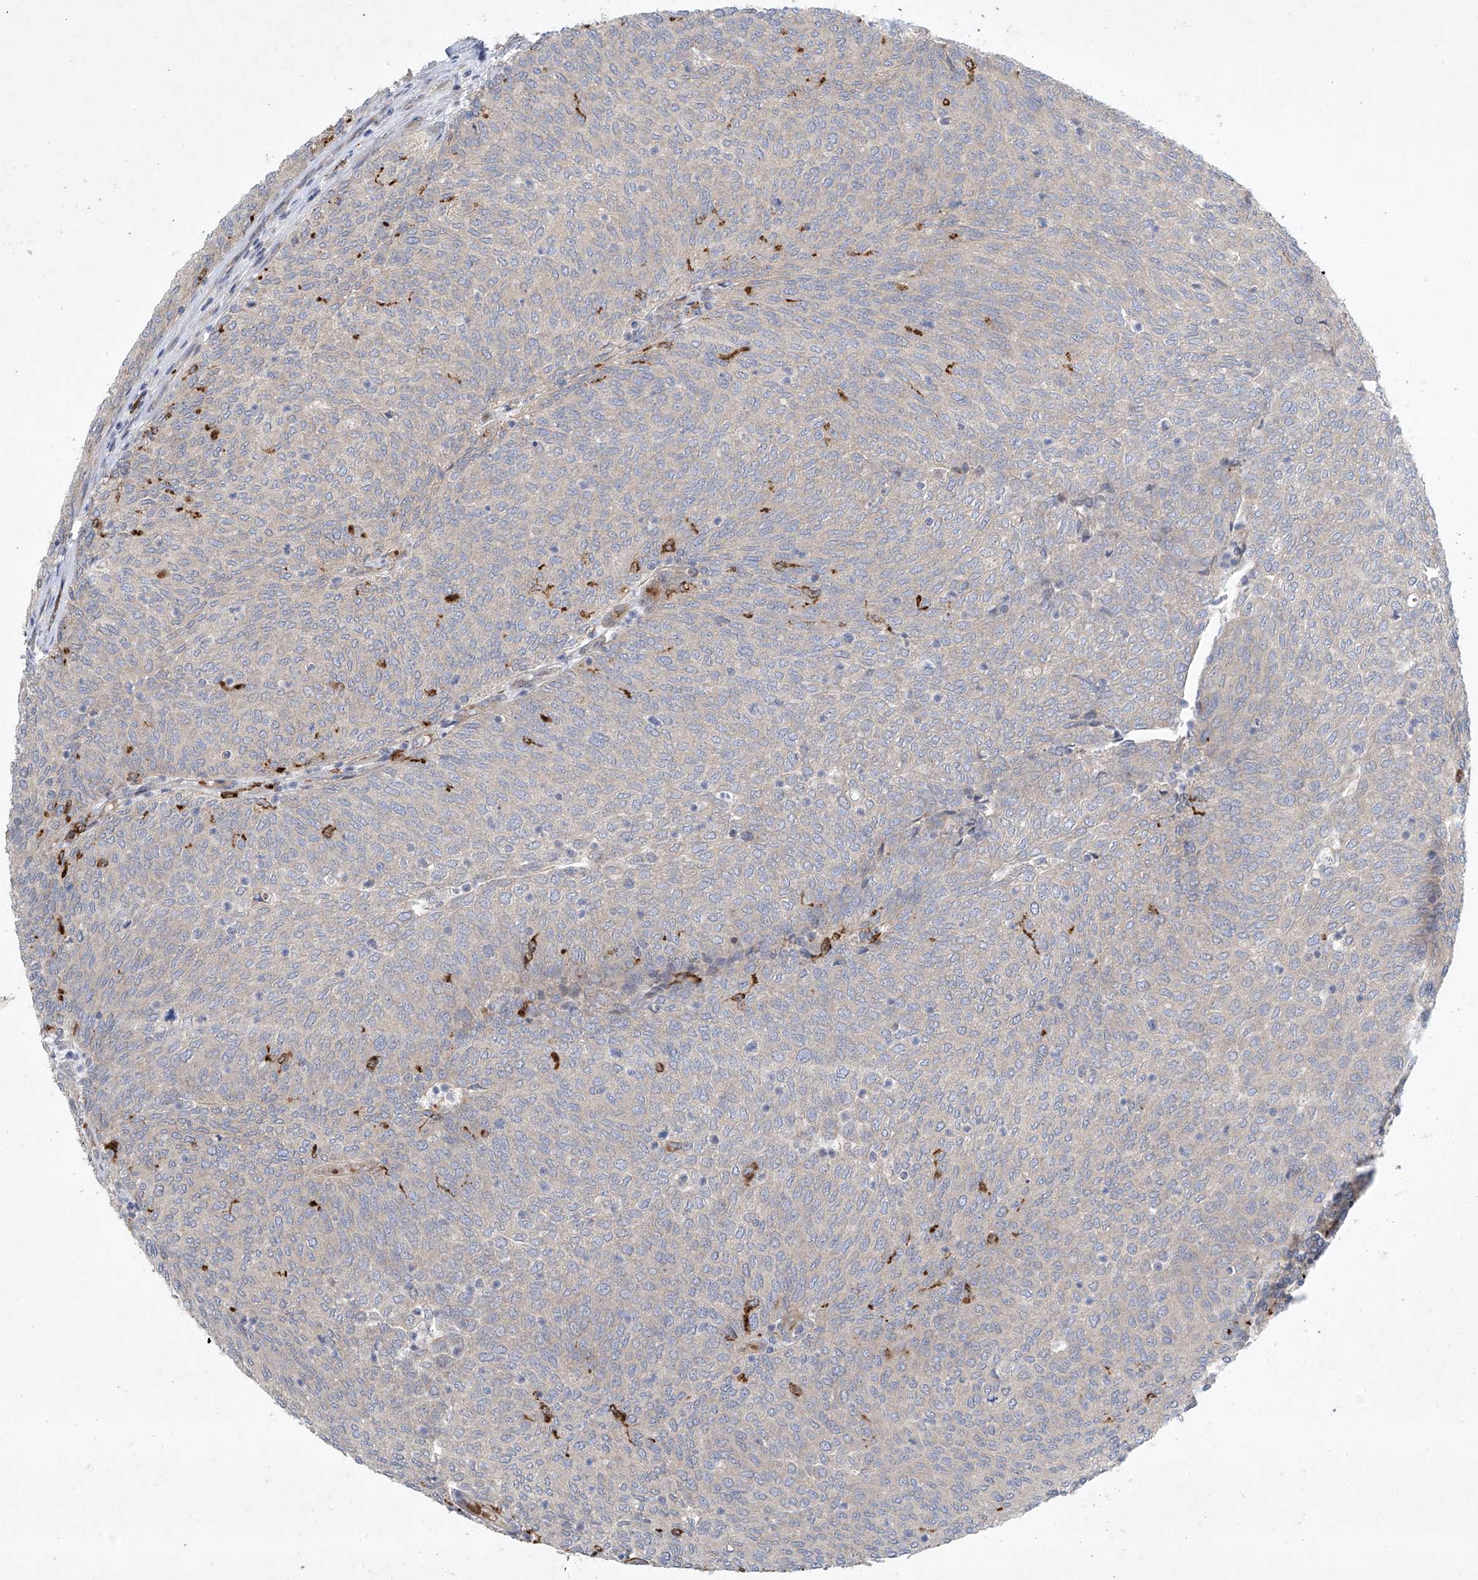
{"staining": {"intensity": "negative", "quantity": "none", "location": "none"}, "tissue": "urothelial cancer", "cell_type": "Tumor cells", "image_type": "cancer", "snomed": [{"axis": "morphology", "description": "Urothelial carcinoma, Low grade"}, {"axis": "topography", "description": "Urinary bladder"}], "caption": "Tumor cells are negative for brown protein staining in low-grade urothelial carcinoma.", "gene": "TJAP1", "patient": {"sex": "female", "age": 79}}